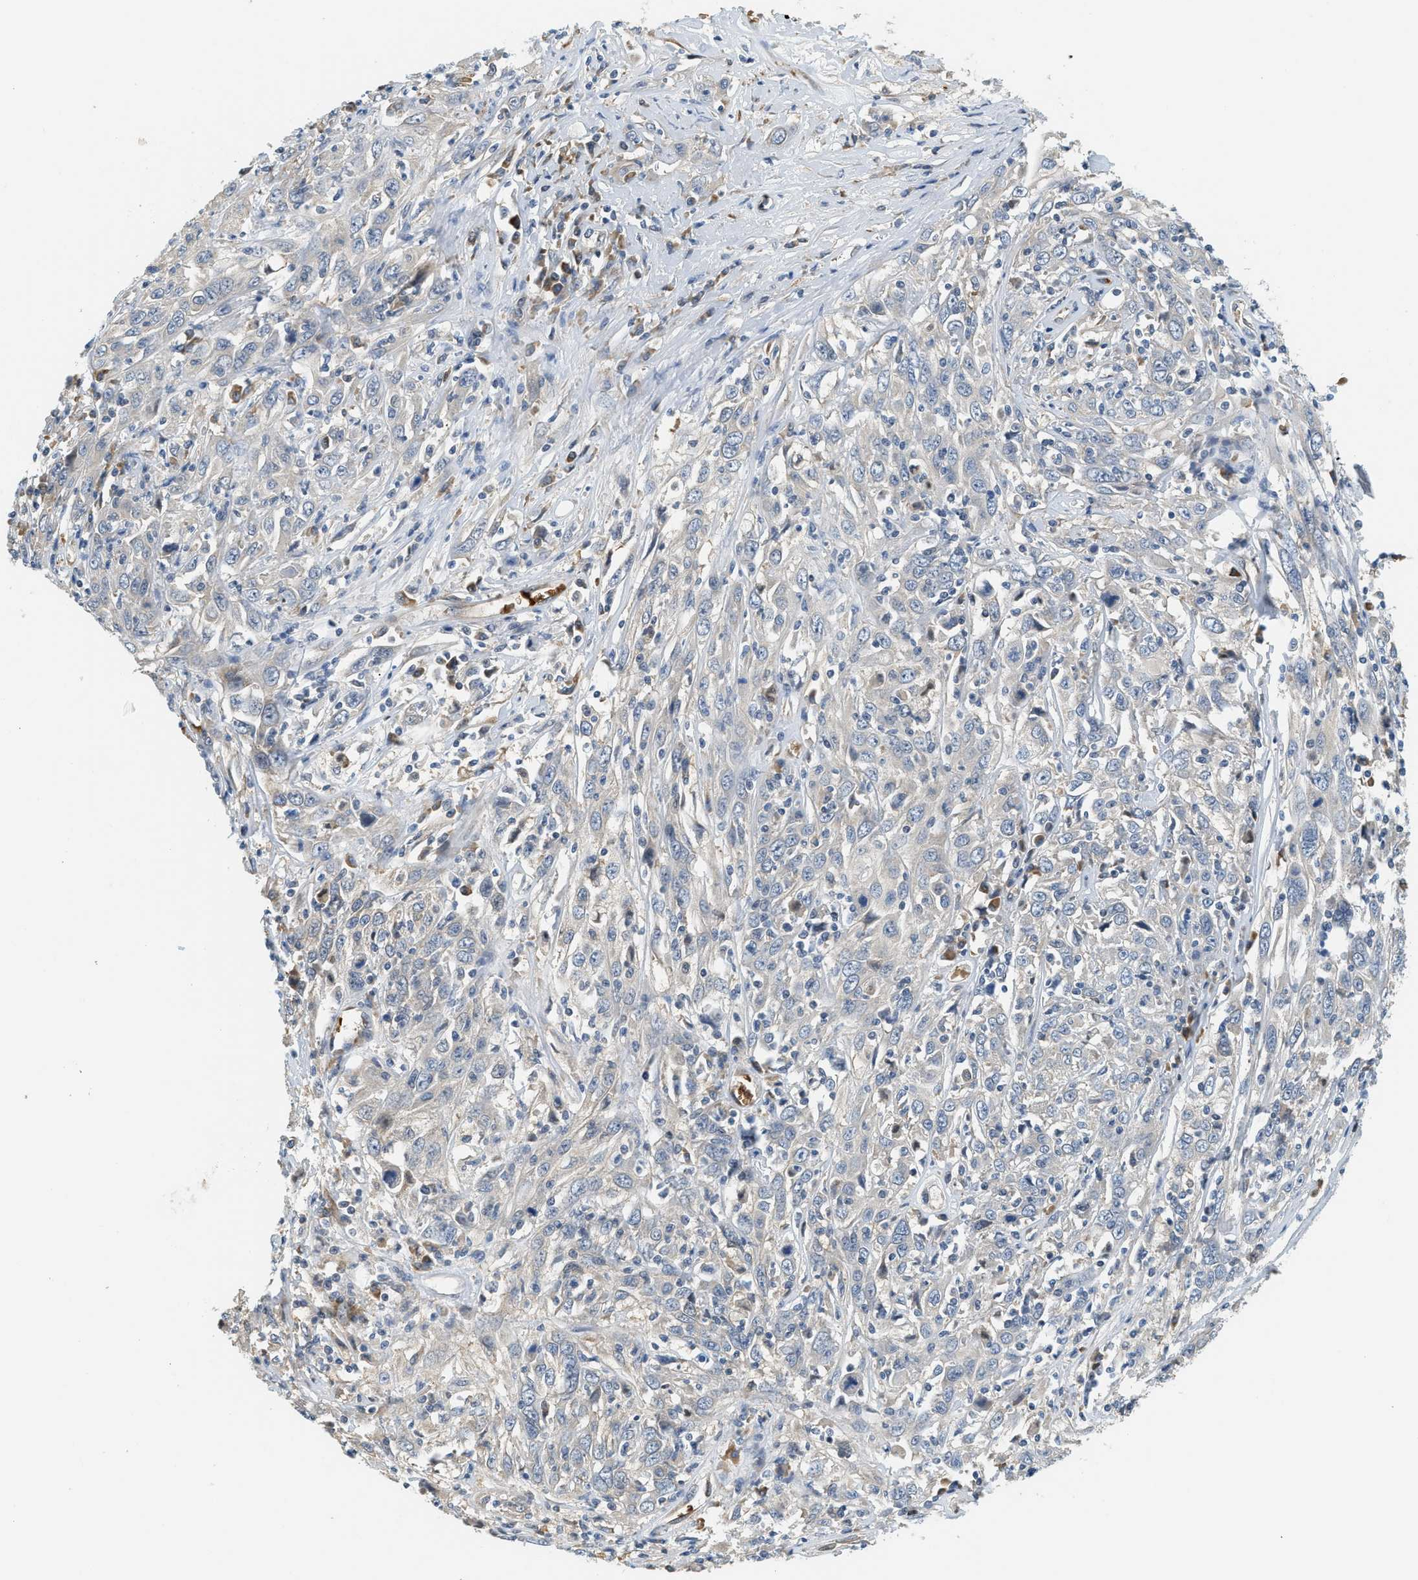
{"staining": {"intensity": "negative", "quantity": "none", "location": "none"}, "tissue": "cervical cancer", "cell_type": "Tumor cells", "image_type": "cancer", "snomed": [{"axis": "morphology", "description": "Squamous cell carcinoma, NOS"}, {"axis": "topography", "description": "Cervix"}], "caption": "This is an IHC histopathology image of cervical cancer (squamous cell carcinoma). There is no positivity in tumor cells.", "gene": "CYTH2", "patient": {"sex": "female", "age": 46}}